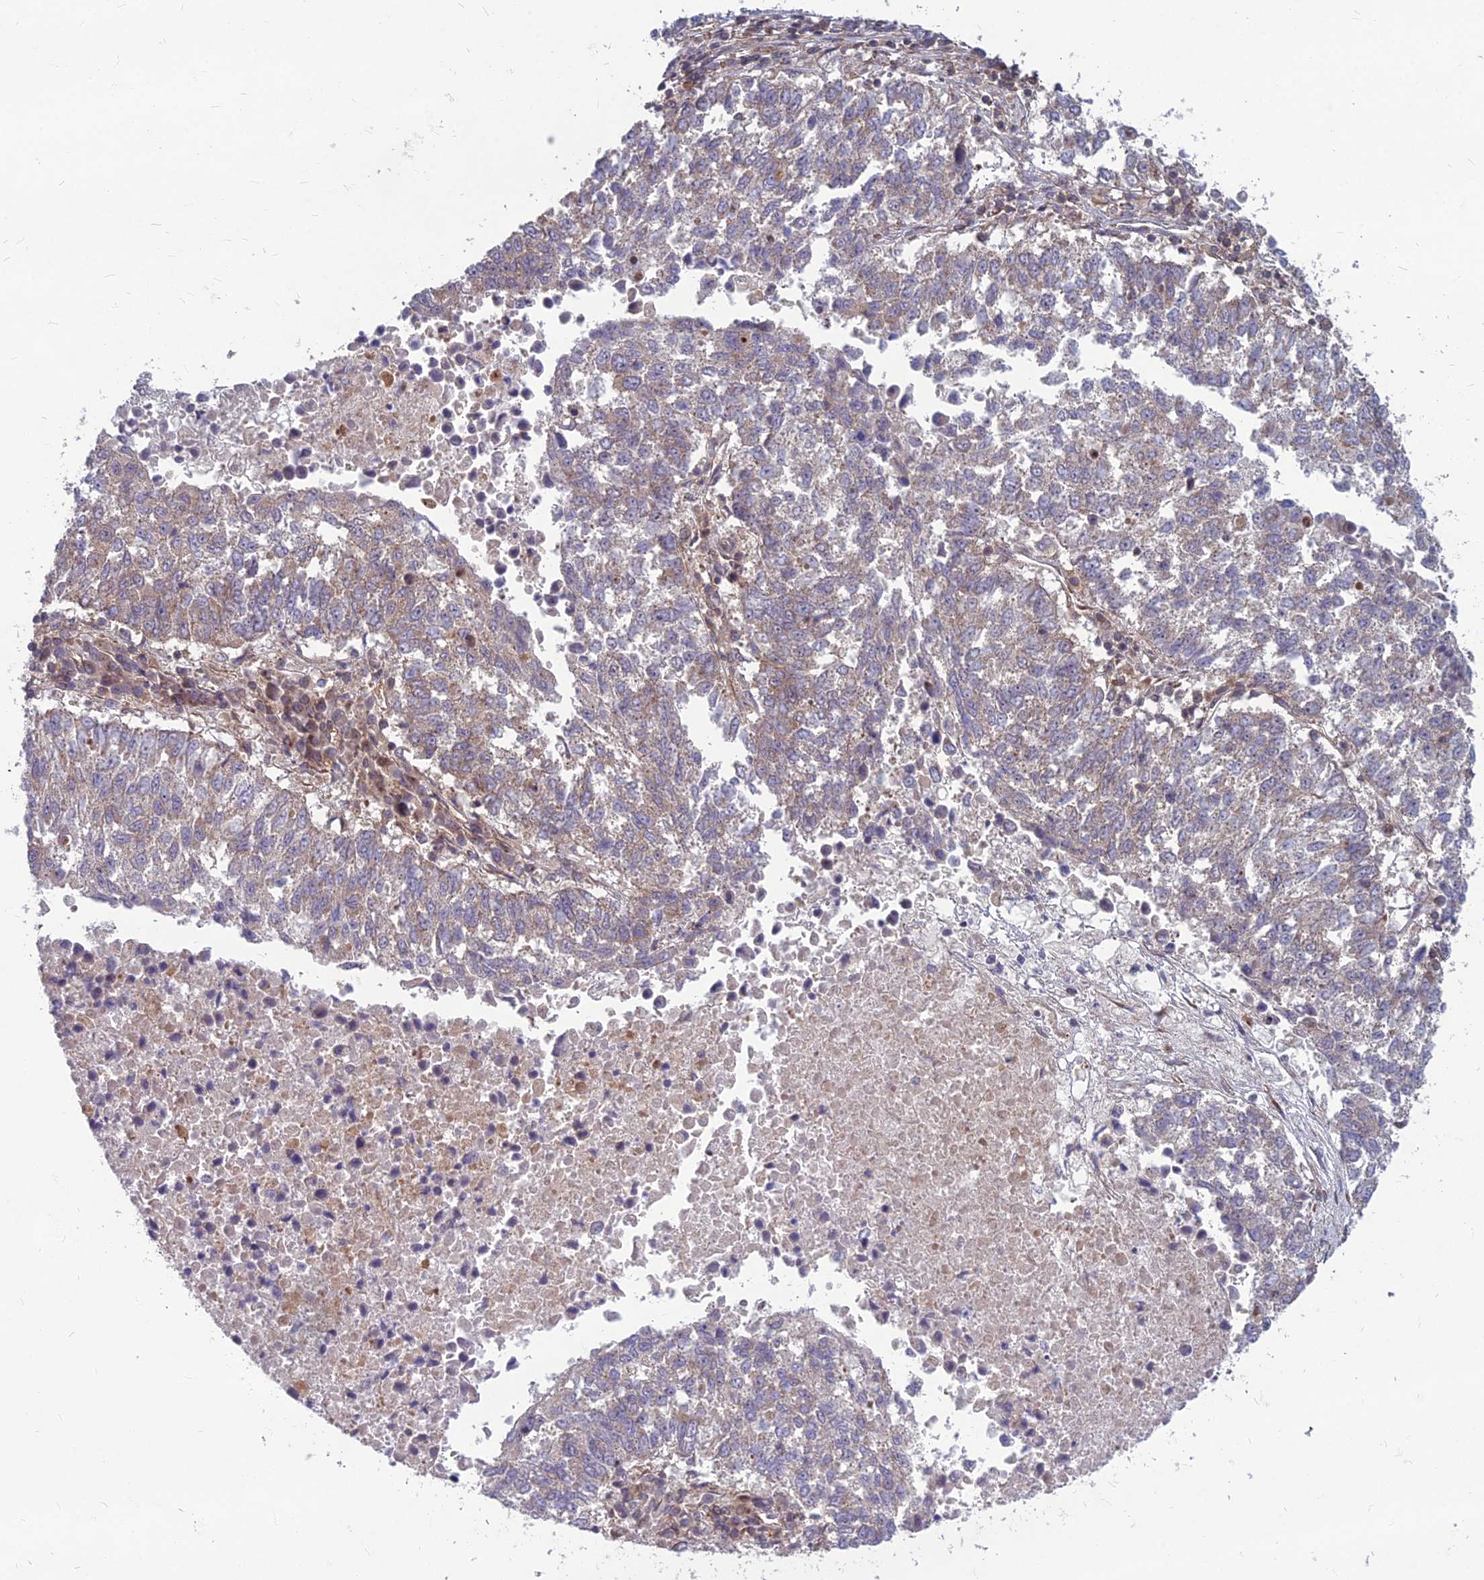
{"staining": {"intensity": "weak", "quantity": "<25%", "location": "cytoplasmic/membranous"}, "tissue": "lung cancer", "cell_type": "Tumor cells", "image_type": "cancer", "snomed": [{"axis": "morphology", "description": "Squamous cell carcinoma, NOS"}, {"axis": "topography", "description": "Lung"}], "caption": "Immunohistochemistry (IHC) histopathology image of neoplastic tissue: lung squamous cell carcinoma stained with DAB (3,3'-diaminobenzidine) demonstrates no significant protein positivity in tumor cells. (Immunohistochemistry, brightfield microscopy, high magnification).", "gene": "MFSD8", "patient": {"sex": "male", "age": 73}}